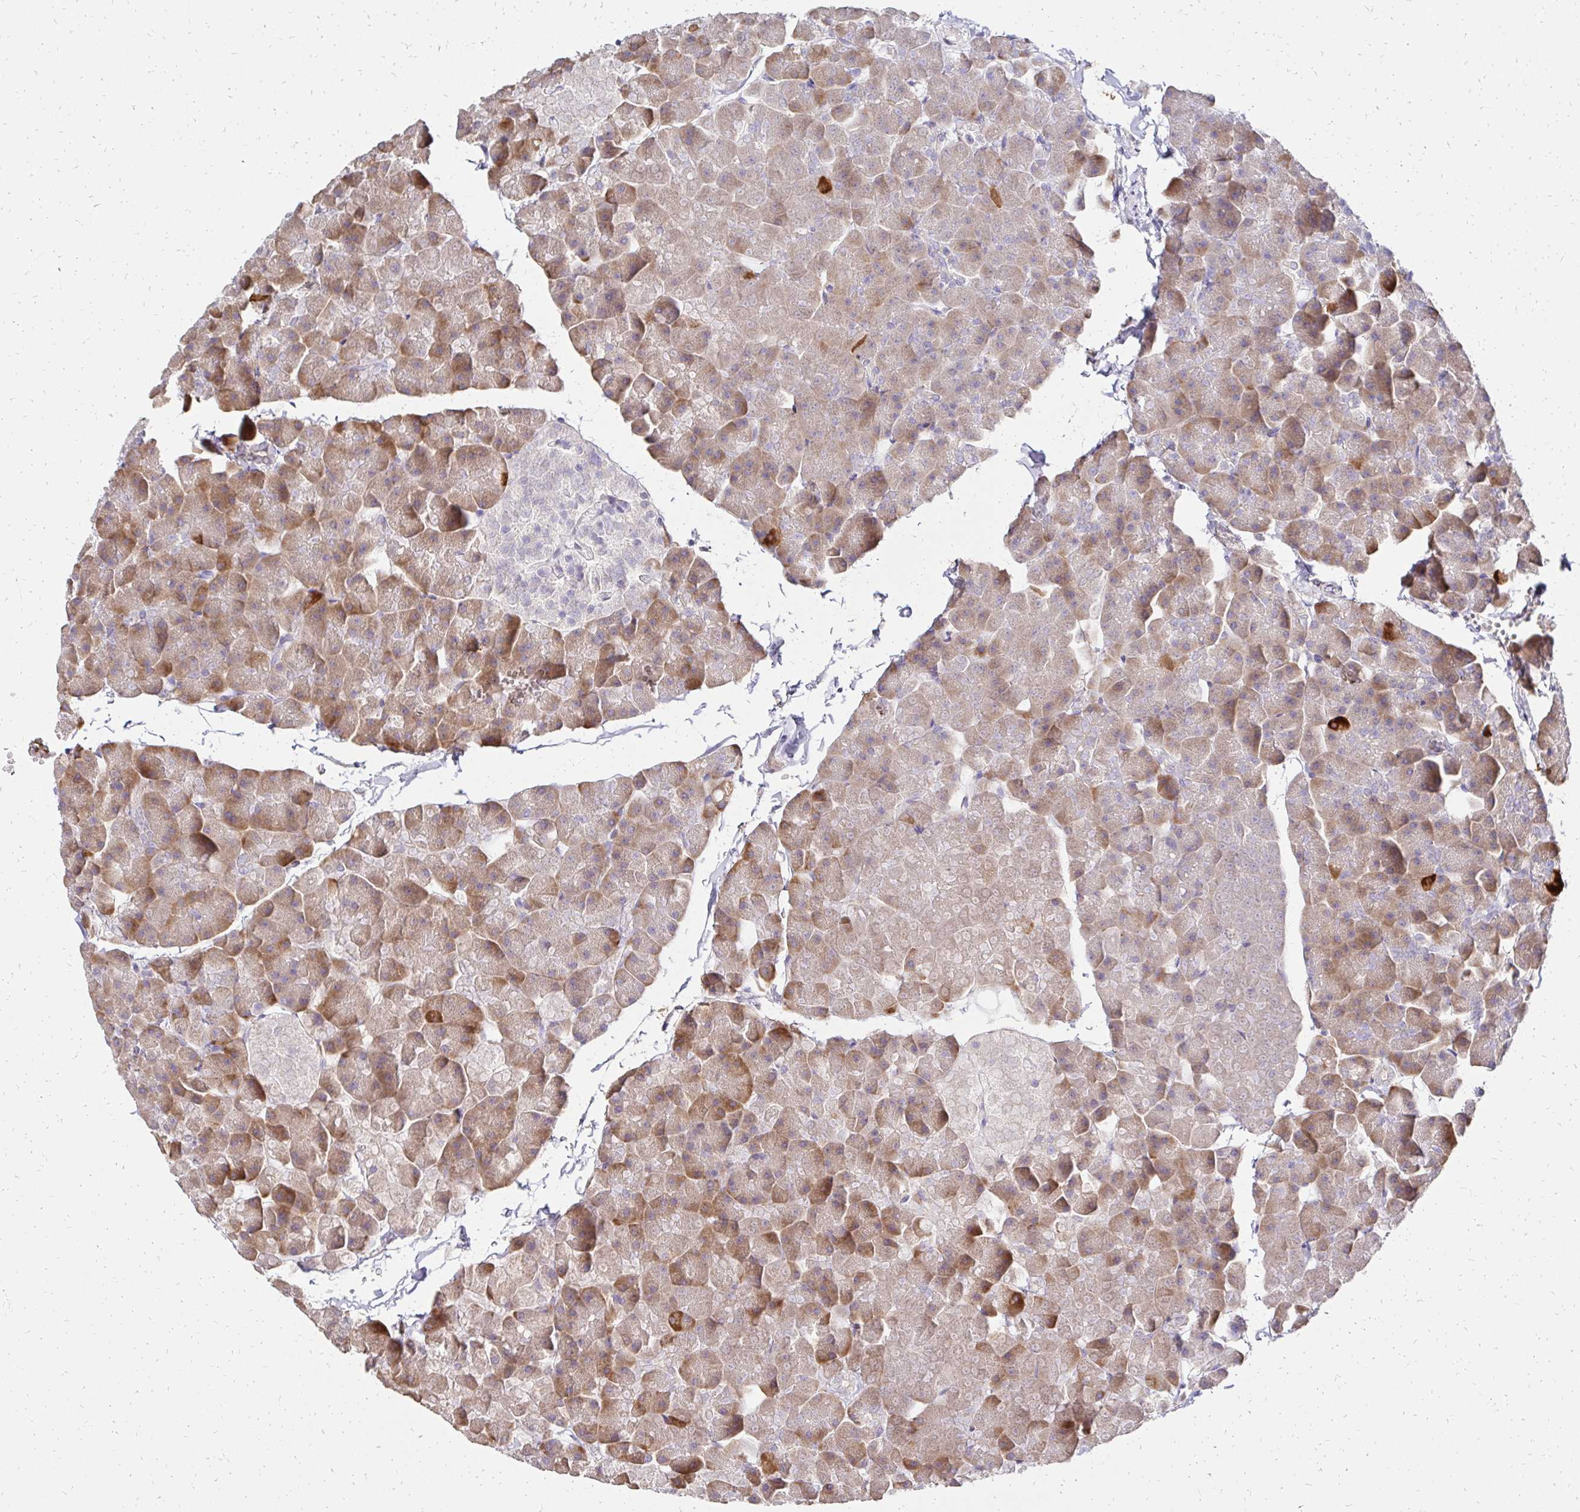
{"staining": {"intensity": "moderate", "quantity": ">75%", "location": "cytoplasmic/membranous"}, "tissue": "pancreas", "cell_type": "Exocrine glandular cells", "image_type": "normal", "snomed": [{"axis": "morphology", "description": "Normal tissue, NOS"}, {"axis": "topography", "description": "Pancreas"}], "caption": "Immunohistochemistry (IHC) of unremarkable human pancreas exhibits medium levels of moderate cytoplasmic/membranous positivity in approximately >75% of exocrine glandular cells.", "gene": "PRIMA1", "patient": {"sex": "male", "age": 35}}